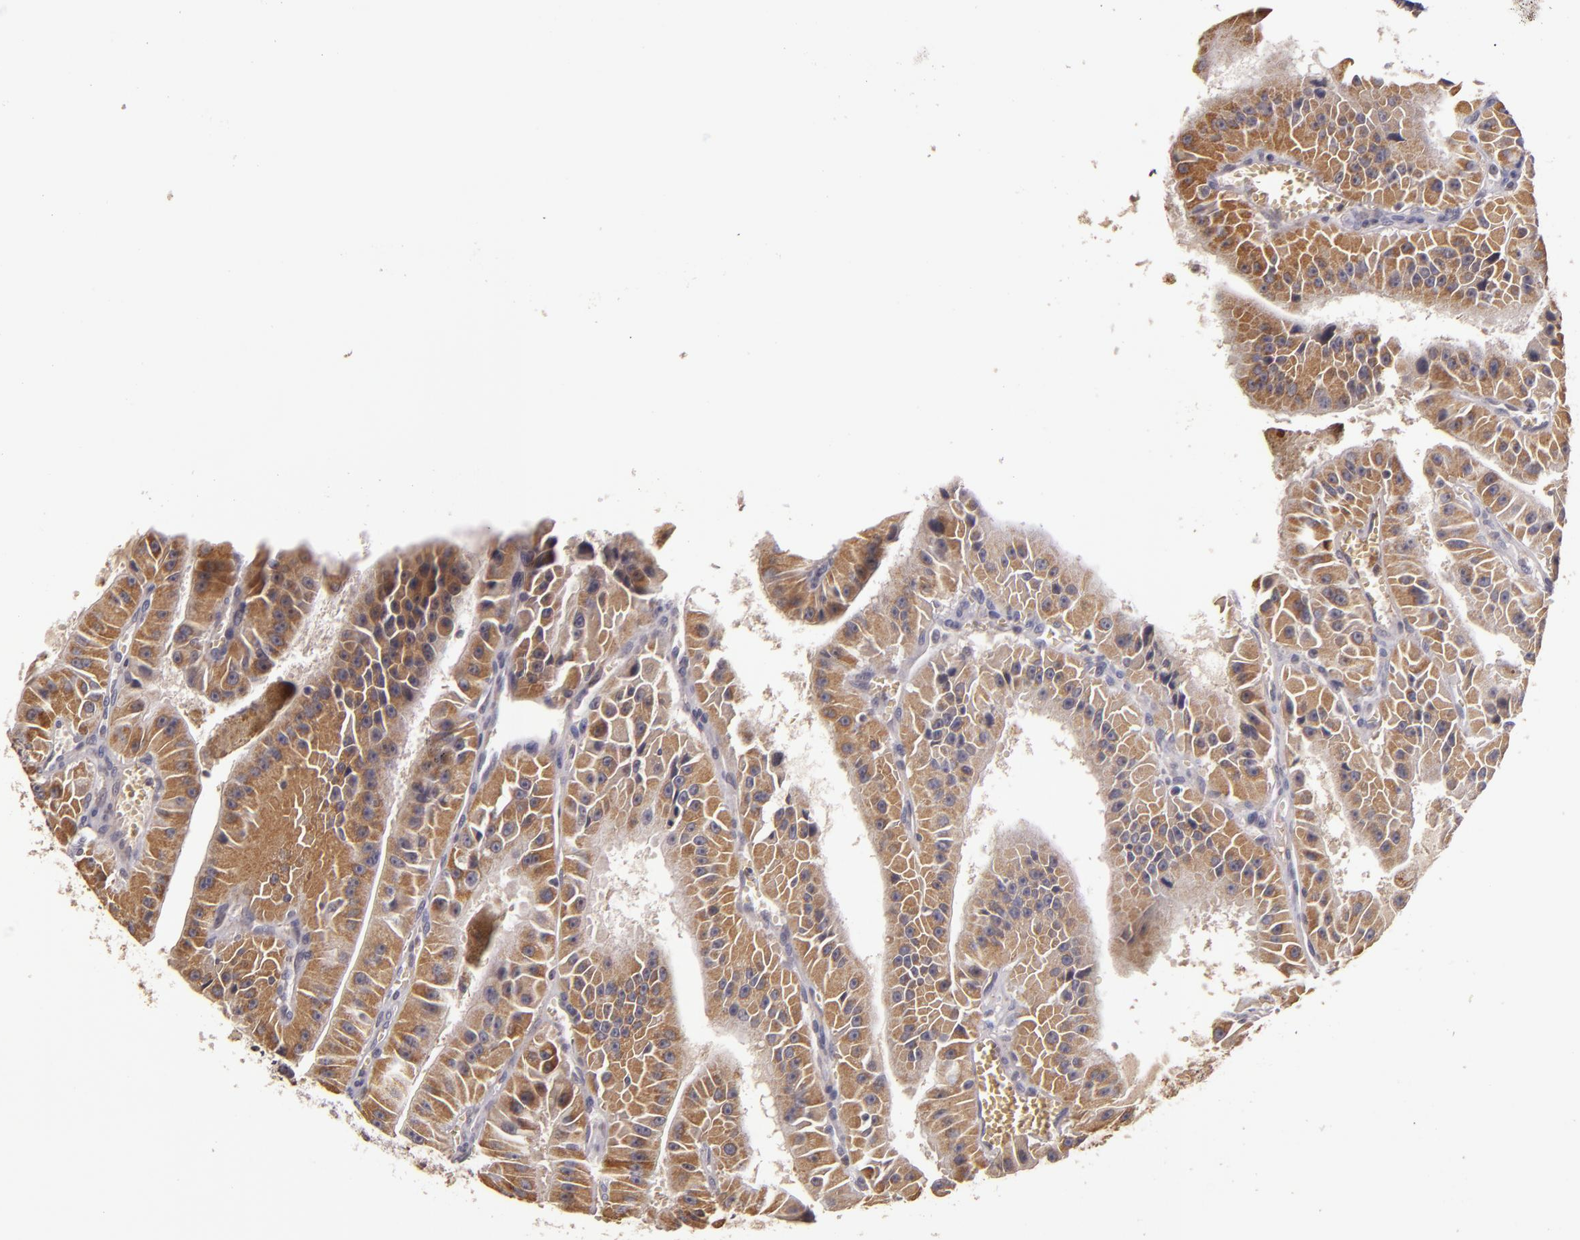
{"staining": {"intensity": "moderate", "quantity": ">75%", "location": "cytoplasmic/membranous"}, "tissue": "thyroid cancer", "cell_type": "Tumor cells", "image_type": "cancer", "snomed": [{"axis": "morphology", "description": "Carcinoma, NOS"}, {"axis": "topography", "description": "Thyroid gland"}], "caption": "This image demonstrates thyroid cancer (carcinoma) stained with immunohistochemistry (IHC) to label a protein in brown. The cytoplasmic/membranous of tumor cells show moderate positivity for the protein. Nuclei are counter-stained blue.", "gene": "ABL1", "patient": {"sex": "male", "age": 76}}